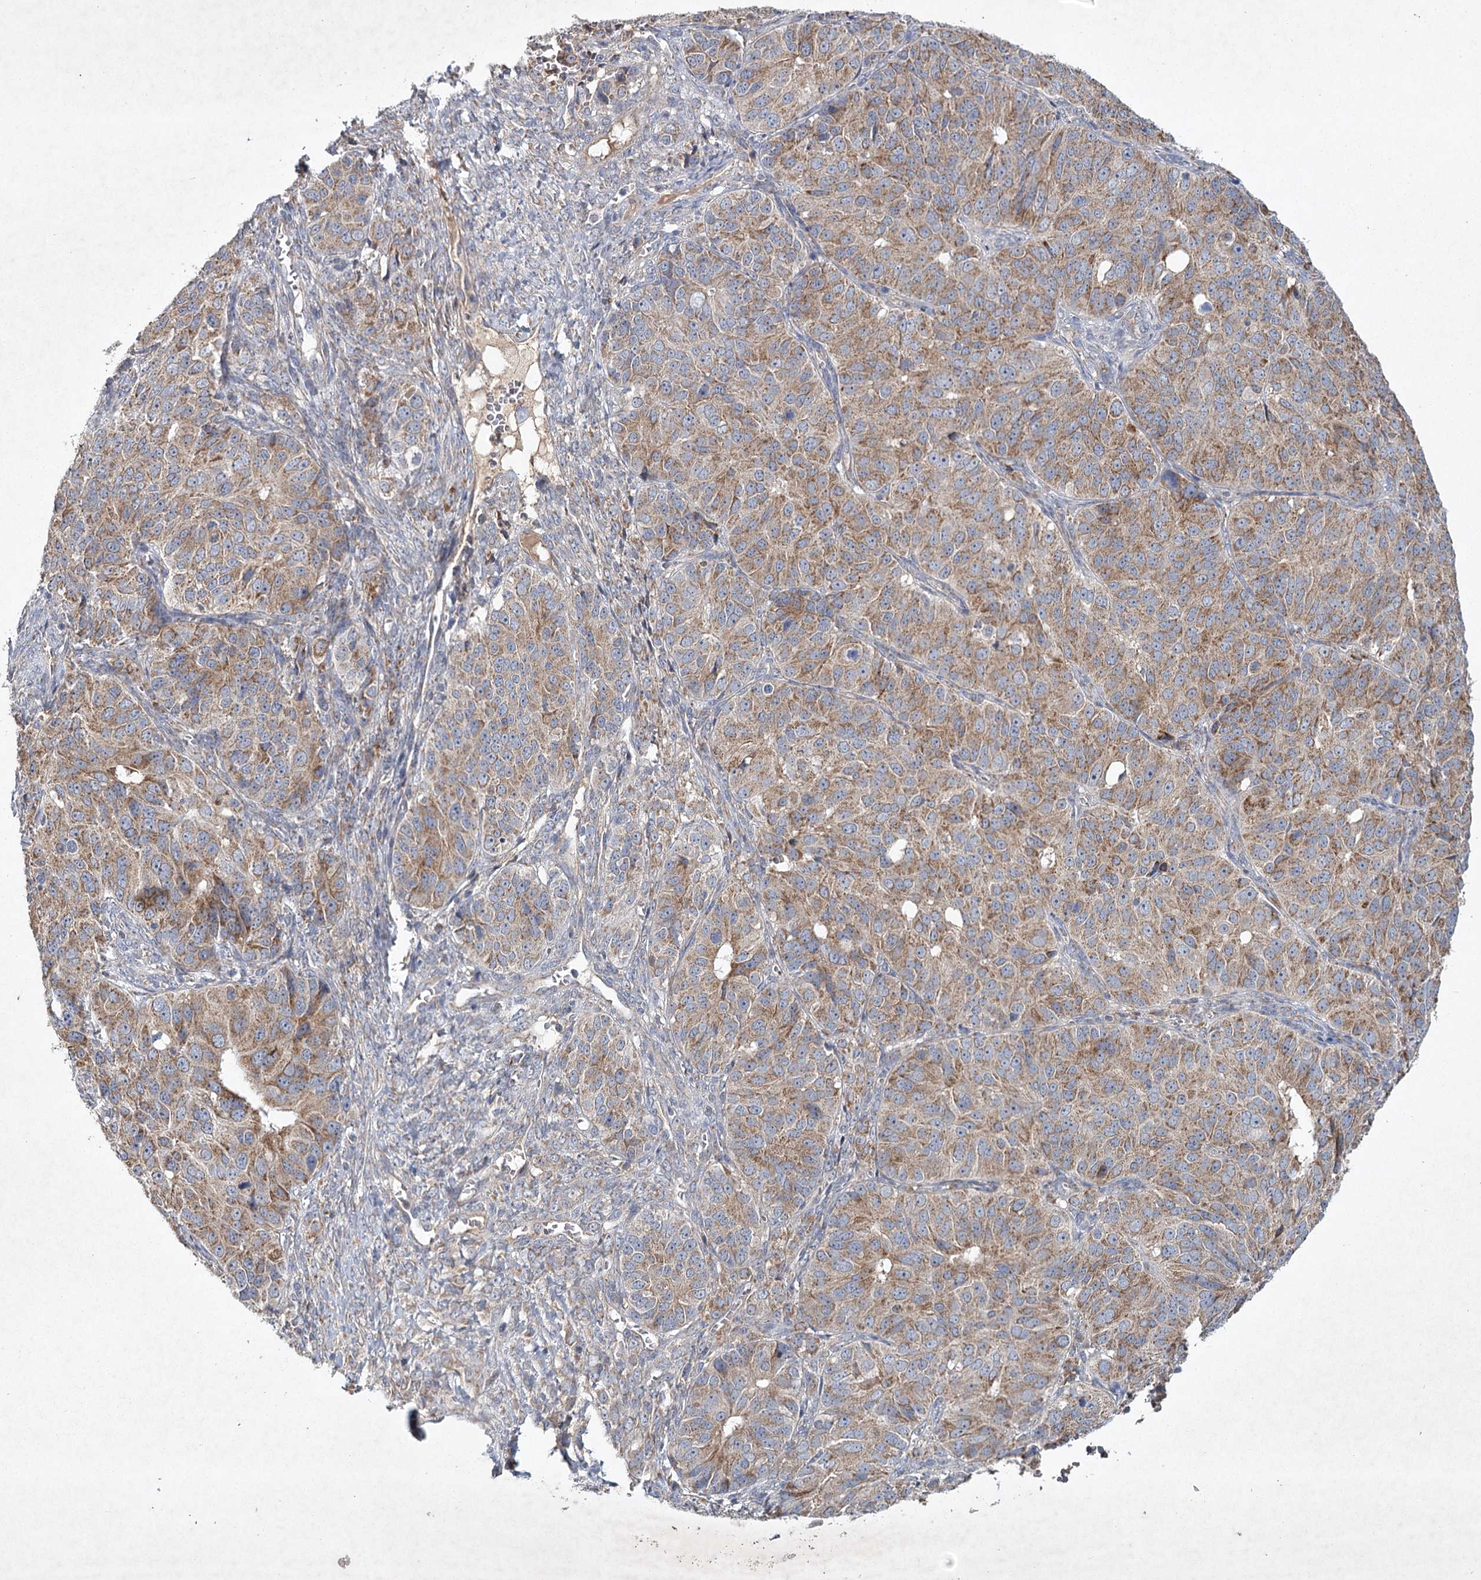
{"staining": {"intensity": "moderate", "quantity": ">75%", "location": "cytoplasmic/membranous"}, "tissue": "ovarian cancer", "cell_type": "Tumor cells", "image_type": "cancer", "snomed": [{"axis": "morphology", "description": "Carcinoma, endometroid"}, {"axis": "topography", "description": "Ovary"}], "caption": "Endometroid carcinoma (ovarian) tissue demonstrates moderate cytoplasmic/membranous staining in approximately >75% of tumor cells, visualized by immunohistochemistry.", "gene": "MRPL44", "patient": {"sex": "female", "age": 51}}